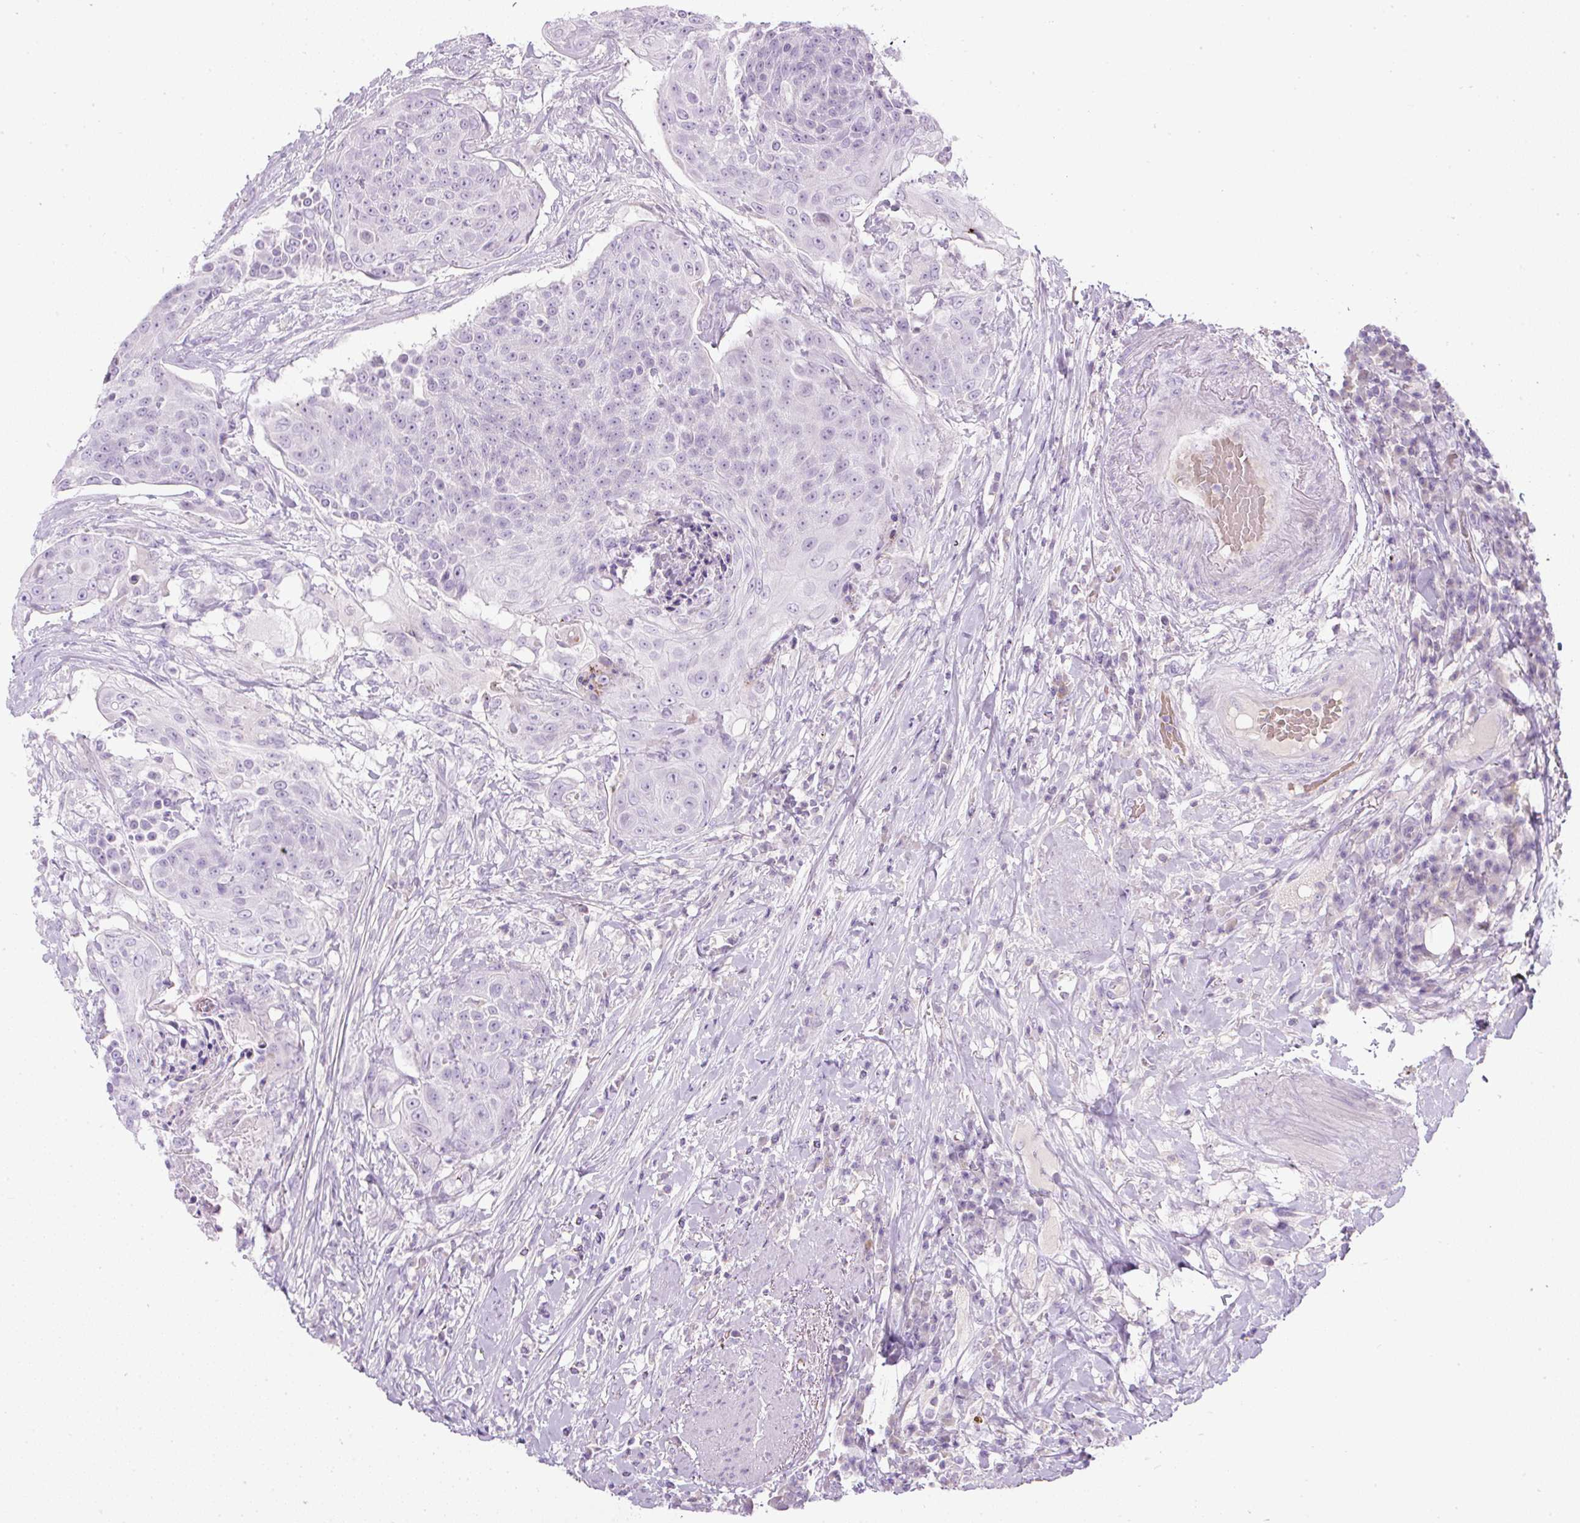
{"staining": {"intensity": "negative", "quantity": "none", "location": "none"}, "tissue": "urothelial cancer", "cell_type": "Tumor cells", "image_type": "cancer", "snomed": [{"axis": "morphology", "description": "Urothelial carcinoma, High grade"}, {"axis": "topography", "description": "Urinary bladder"}], "caption": "DAB (3,3'-diaminobenzidine) immunohistochemical staining of urothelial carcinoma (high-grade) exhibits no significant expression in tumor cells.", "gene": "FGFBP3", "patient": {"sex": "female", "age": 63}}